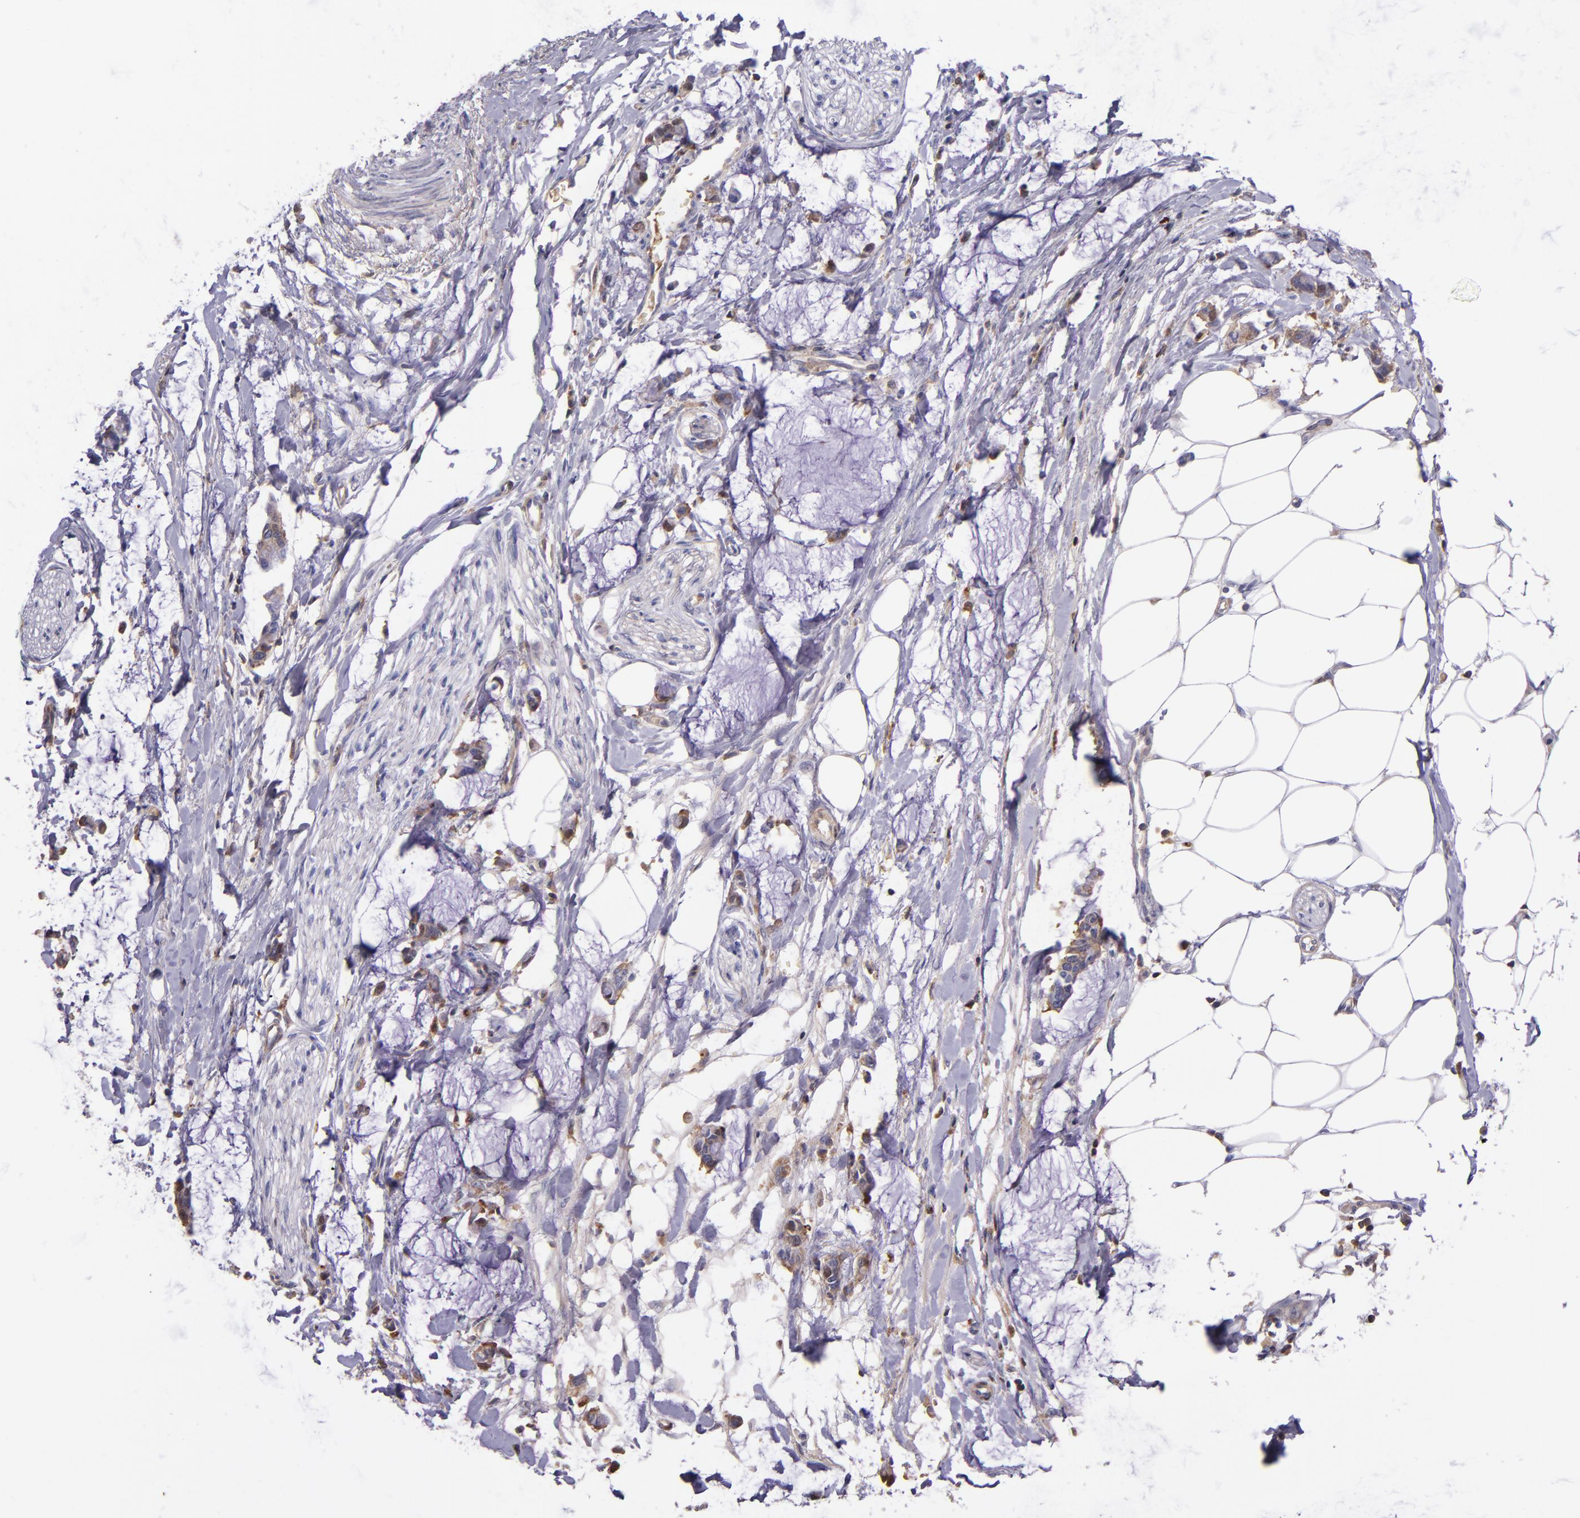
{"staining": {"intensity": "weak", "quantity": "<25%", "location": "cytoplasmic/membranous"}, "tissue": "colorectal cancer", "cell_type": "Tumor cells", "image_type": "cancer", "snomed": [{"axis": "morphology", "description": "Normal tissue, NOS"}, {"axis": "morphology", "description": "Adenocarcinoma, NOS"}, {"axis": "topography", "description": "Colon"}, {"axis": "topography", "description": "Peripheral nerve tissue"}], "caption": "There is no significant expression in tumor cells of colorectal cancer.", "gene": "KNG1", "patient": {"sex": "male", "age": 14}}